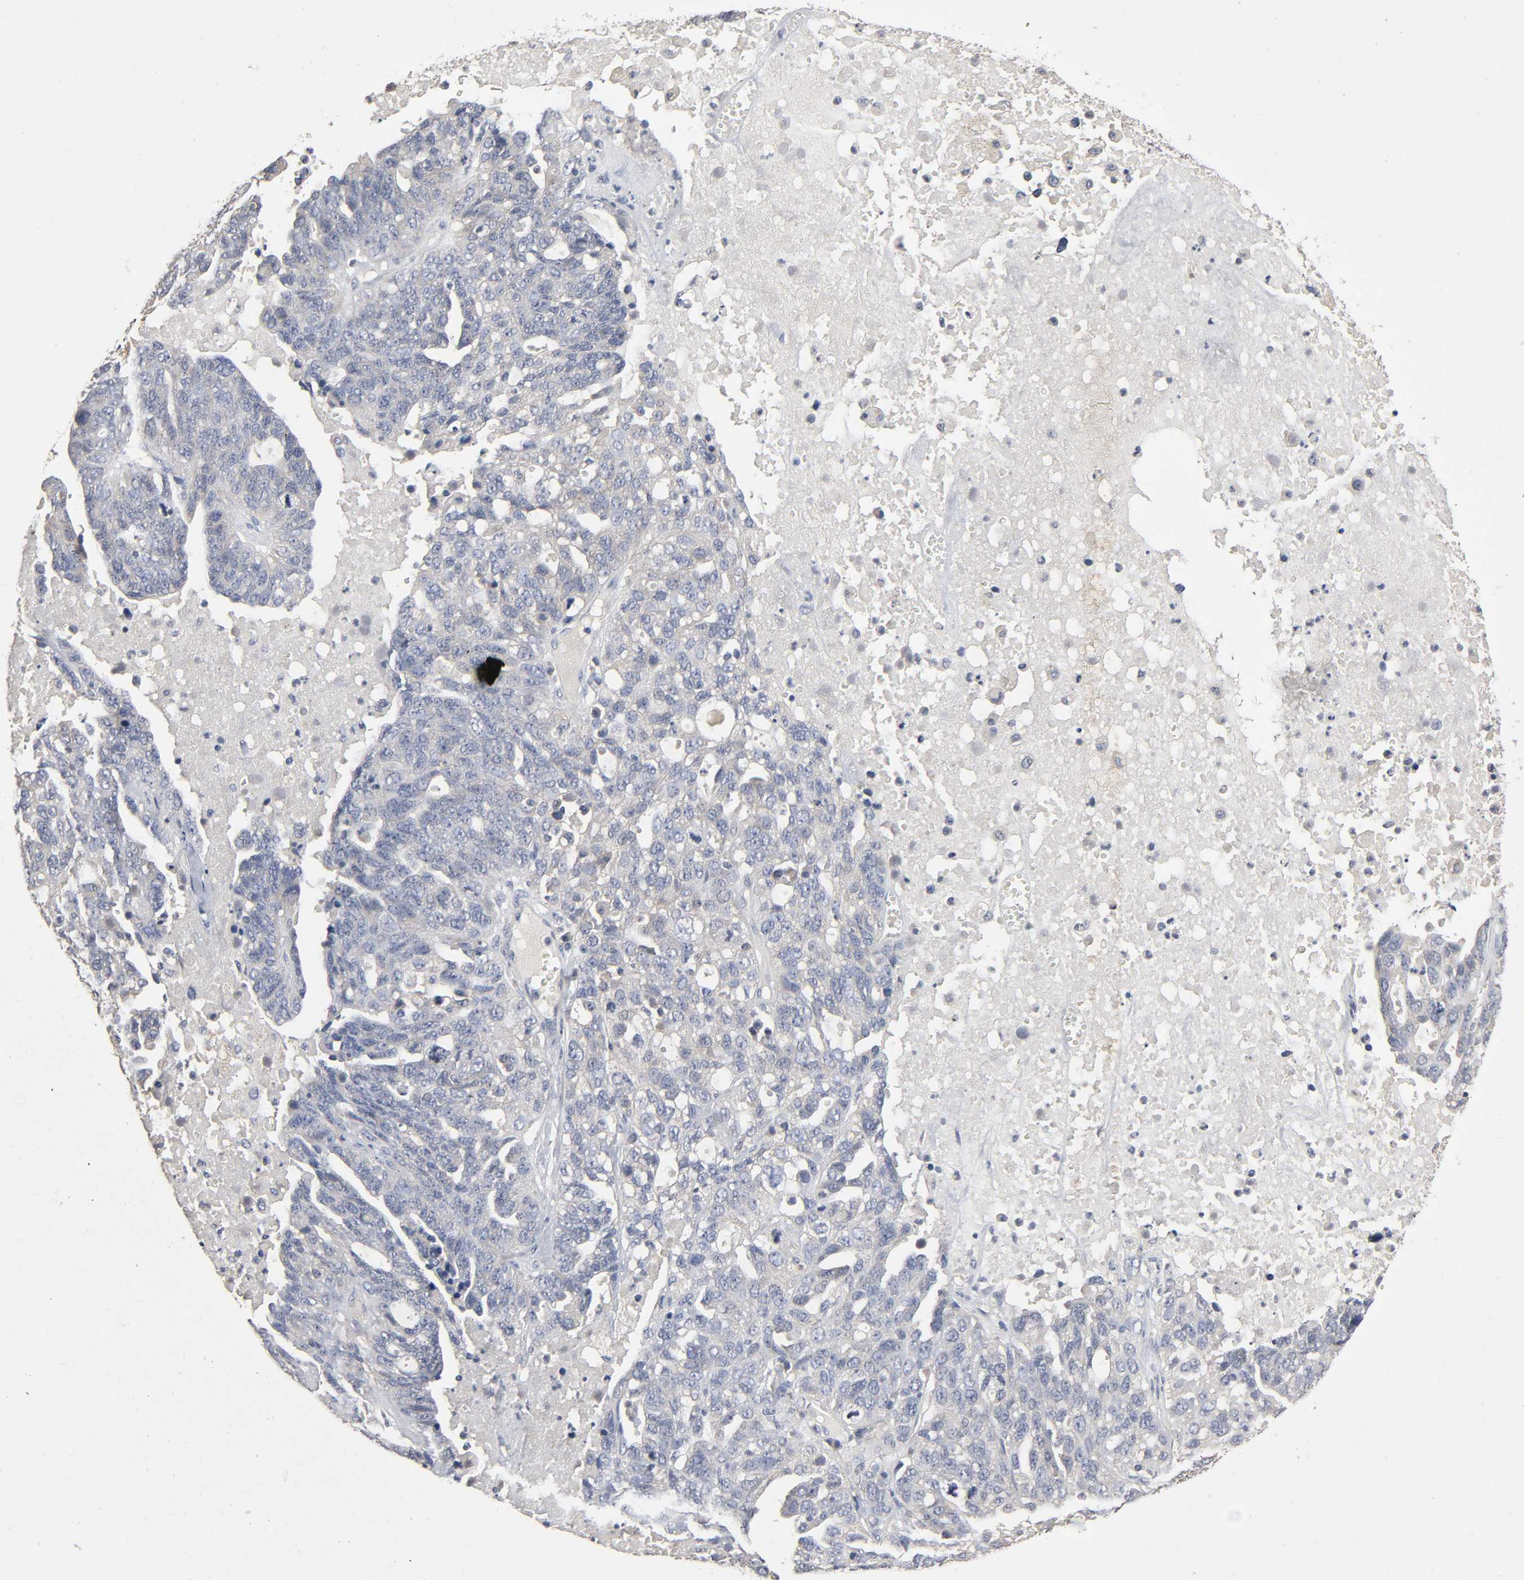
{"staining": {"intensity": "negative", "quantity": "none", "location": "none"}, "tissue": "ovarian cancer", "cell_type": "Tumor cells", "image_type": "cancer", "snomed": [{"axis": "morphology", "description": "Cystadenocarcinoma, serous, NOS"}, {"axis": "topography", "description": "Ovary"}], "caption": "The histopathology image reveals no significant expression in tumor cells of ovarian cancer. The staining was performed using DAB to visualize the protein expression in brown, while the nuclei were stained in blue with hematoxylin (Magnification: 20x).", "gene": "SLC10A2", "patient": {"sex": "female", "age": 71}}